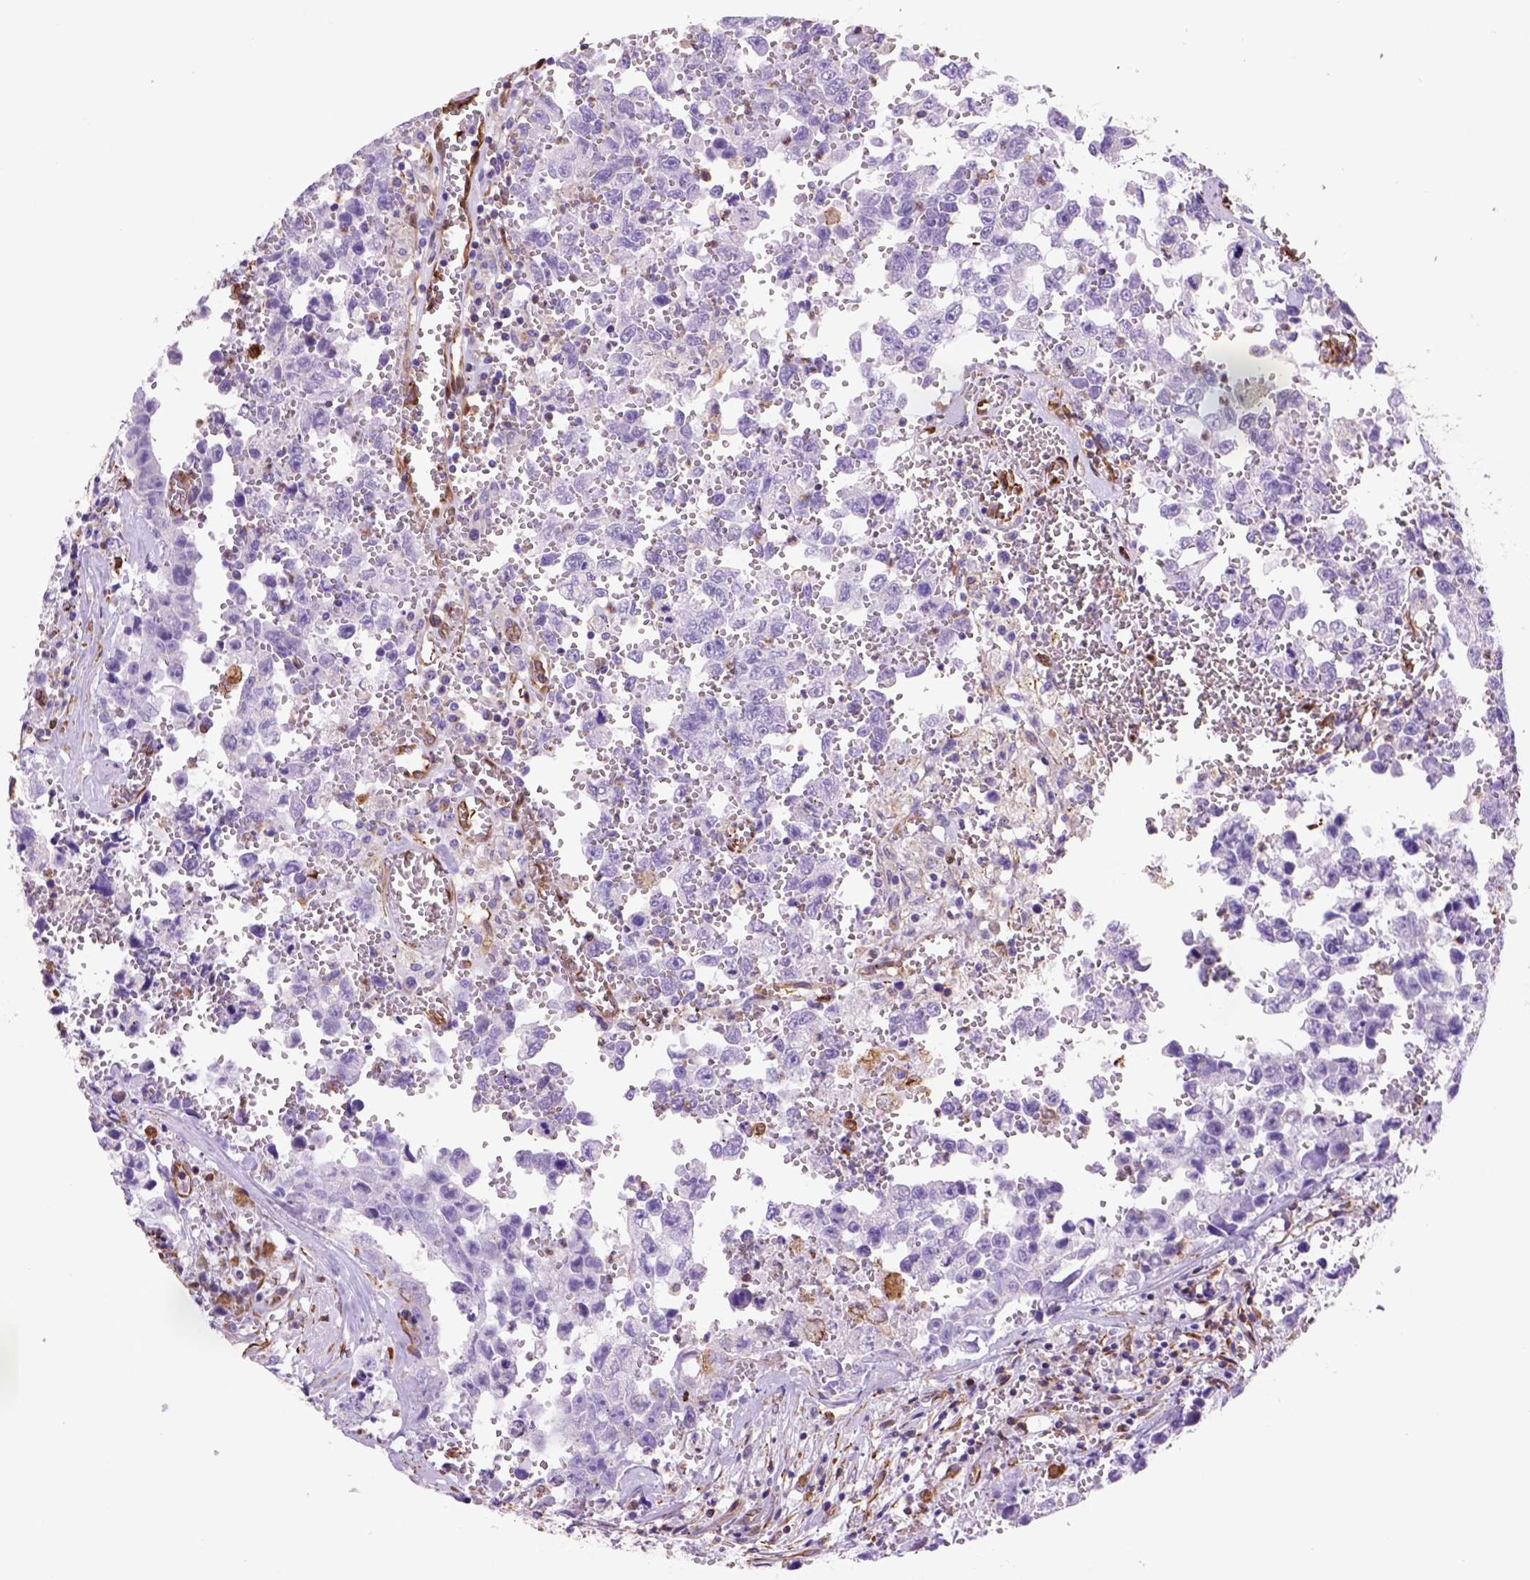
{"staining": {"intensity": "negative", "quantity": "none", "location": "none"}, "tissue": "testis cancer", "cell_type": "Tumor cells", "image_type": "cancer", "snomed": [{"axis": "morphology", "description": "Carcinoma, Embryonal, NOS"}, {"axis": "topography", "description": "Testis"}], "caption": "DAB immunohistochemical staining of embryonal carcinoma (testis) exhibits no significant expression in tumor cells.", "gene": "ZZZ3", "patient": {"sex": "male", "age": 36}}